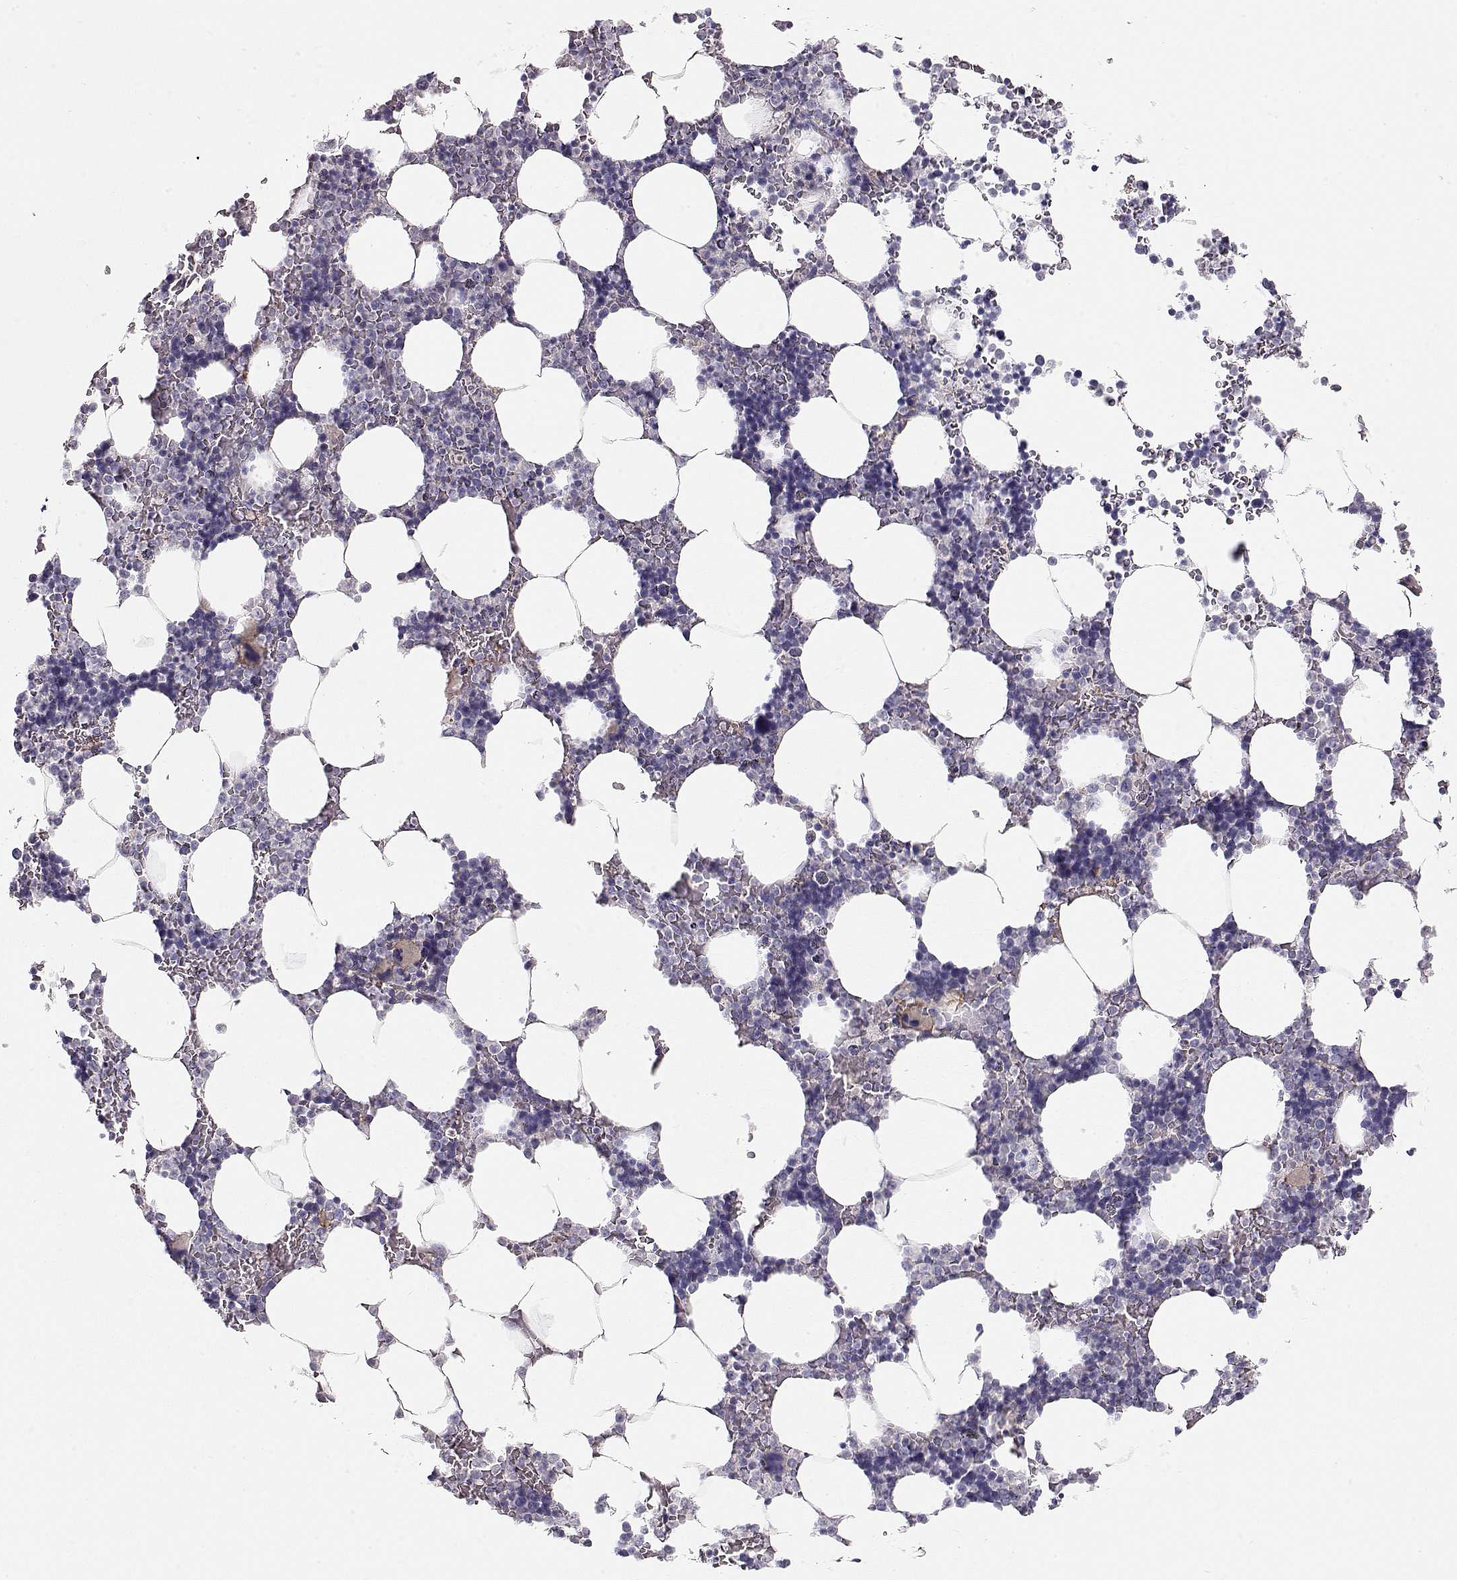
{"staining": {"intensity": "weak", "quantity": "<25%", "location": "cytoplasmic/membranous"}, "tissue": "bone marrow", "cell_type": "Hematopoietic cells", "image_type": "normal", "snomed": [{"axis": "morphology", "description": "Normal tissue, NOS"}, {"axis": "topography", "description": "Bone marrow"}], "caption": "Immunohistochemical staining of benign human bone marrow exhibits no significant staining in hematopoietic cells.", "gene": "SLITRK3", "patient": {"sex": "male", "age": 51}}